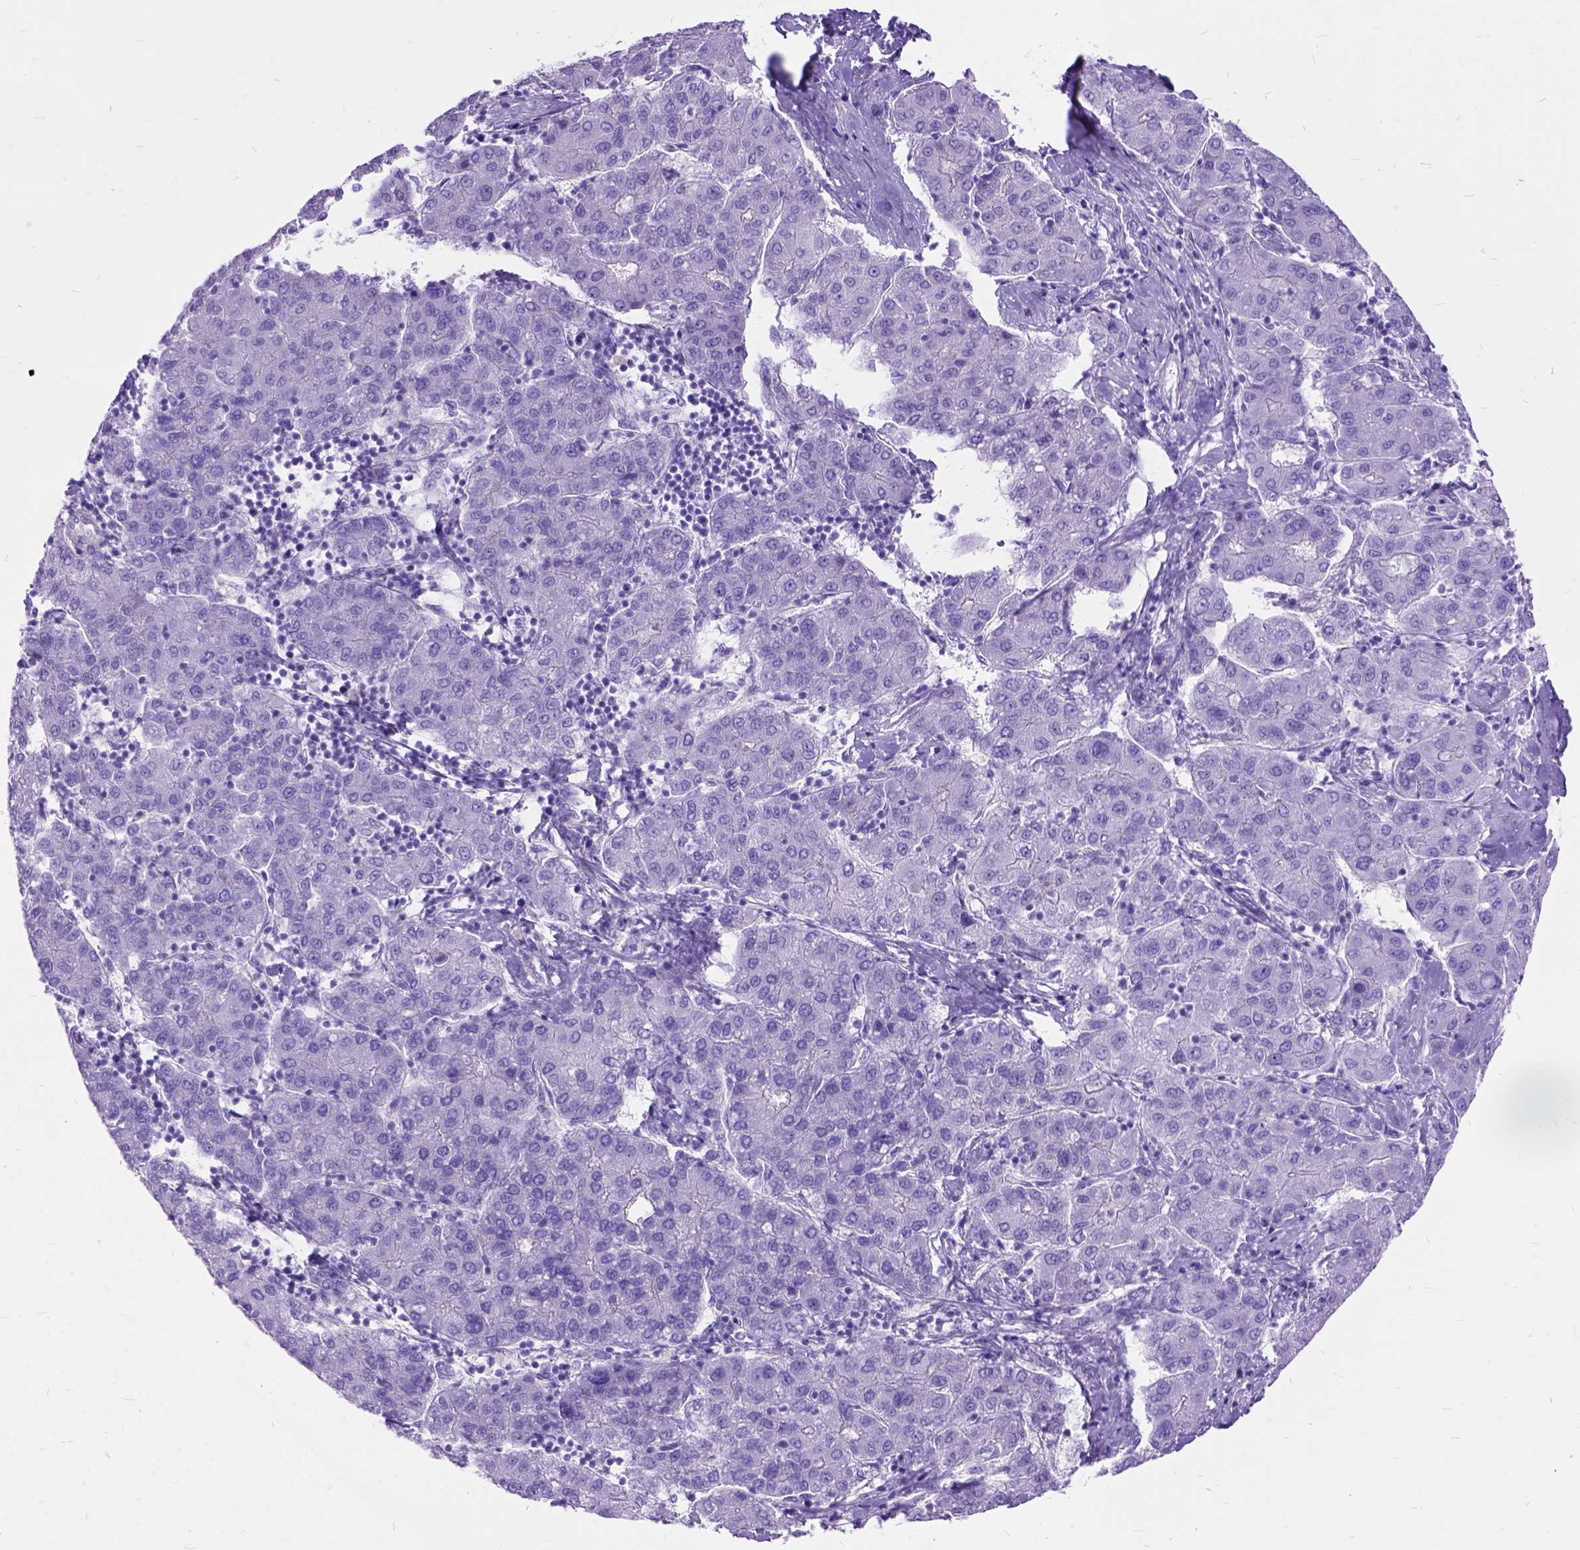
{"staining": {"intensity": "negative", "quantity": "none", "location": "none"}, "tissue": "liver cancer", "cell_type": "Tumor cells", "image_type": "cancer", "snomed": [{"axis": "morphology", "description": "Carcinoma, Hepatocellular, NOS"}, {"axis": "topography", "description": "Liver"}], "caption": "Immunohistochemical staining of human liver cancer (hepatocellular carcinoma) demonstrates no significant positivity in tumor cells.", "gene": "ARL9", "patient": {"sex": "male", "age": 65}}